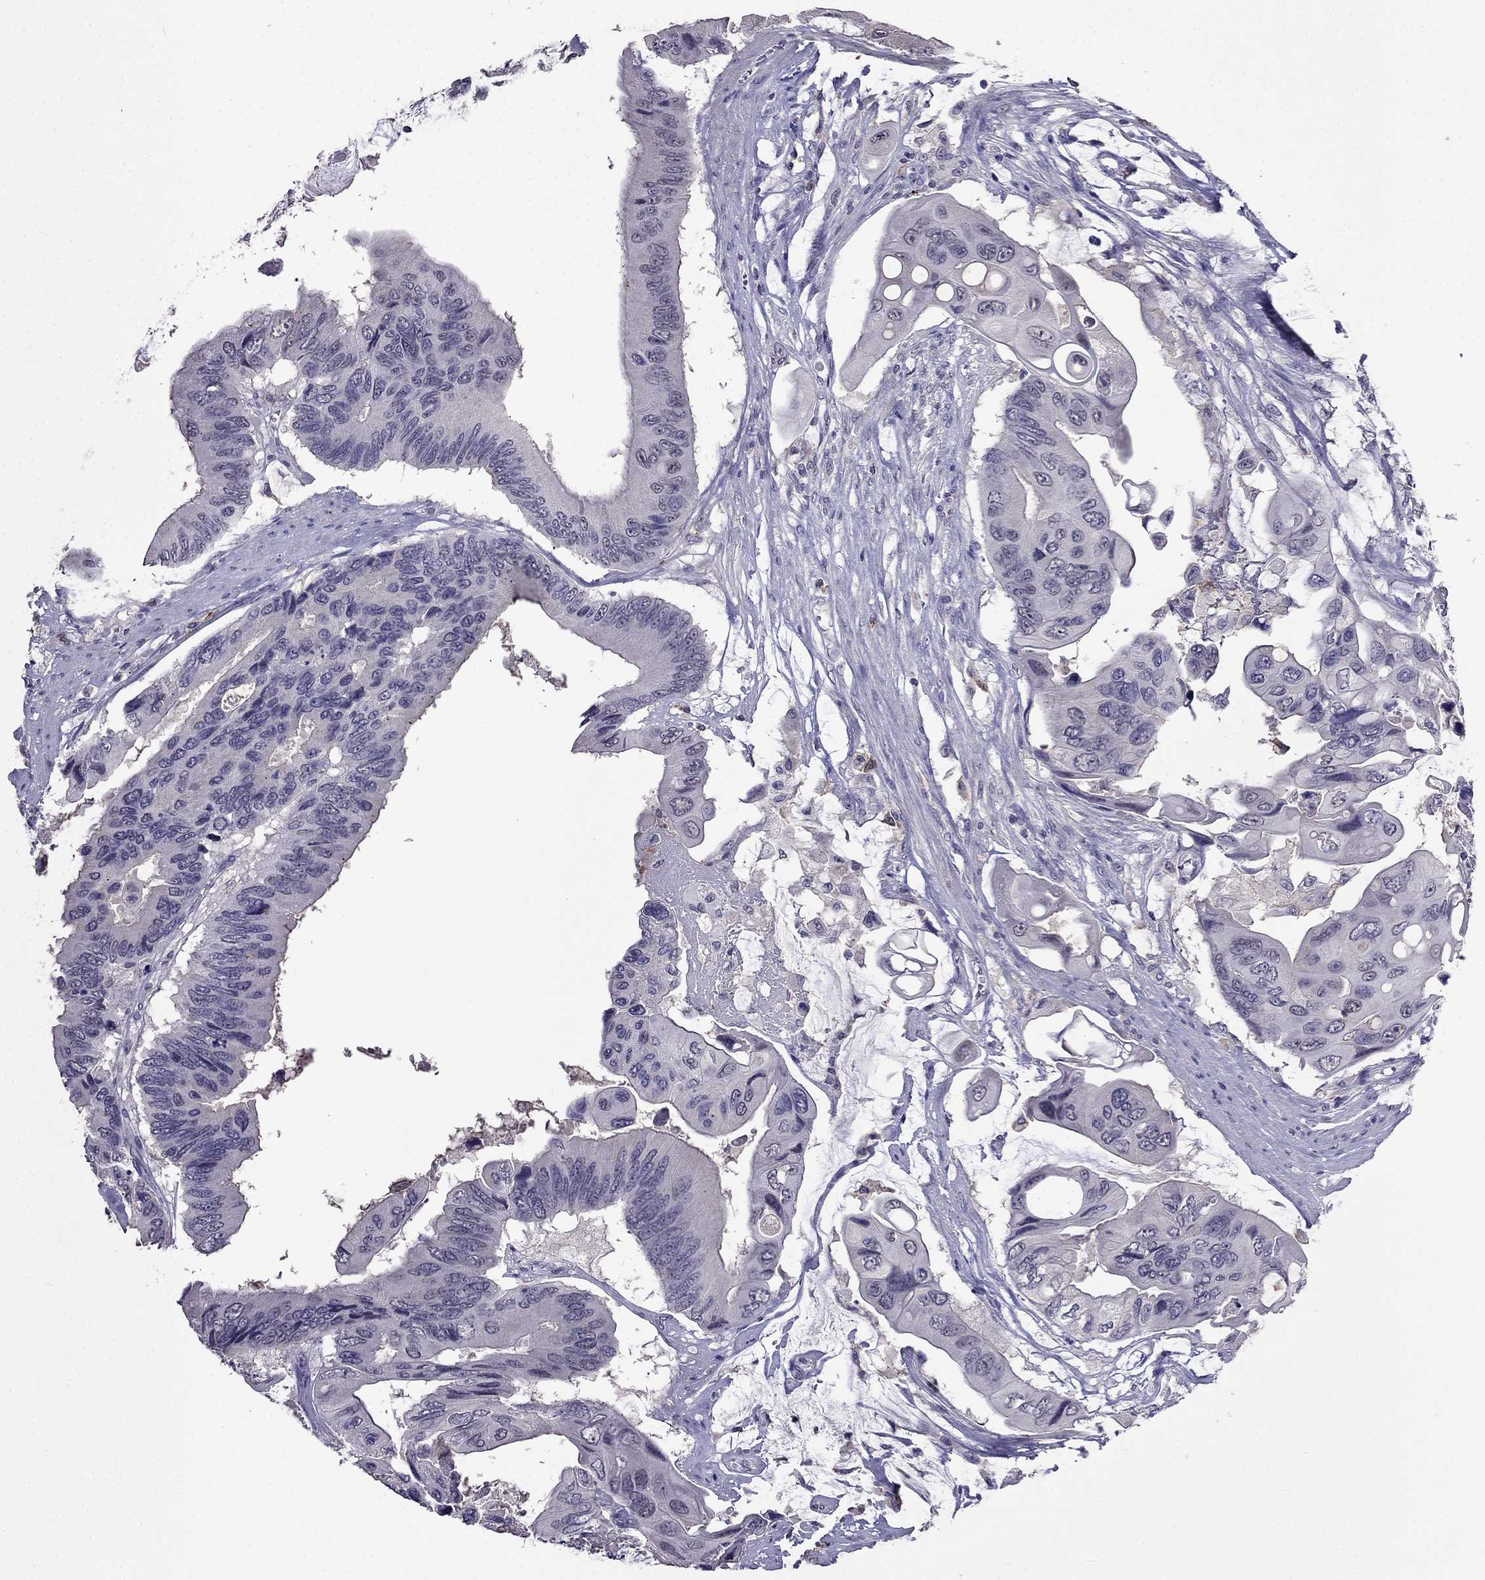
{"staining": {"intensity": "negative", "quantity": "none", "location": "none"}, "tissue": "colorectal cancer", "cell_type": "Tumor cells", "image_type": "cancer", "snomed": [{"axis": "morphology", "description": "Adenocarcinoma, NOS"}, {"axis": "topography", "description": "Rectum"}], "caption": "Colorectal cancer (adenocarcinoma) stained for a protein using immunohistochemistry (IHC) shows no expression tumor cells.", "gene": "AQP9", "patient": {"sex": "male", "age": 63}}